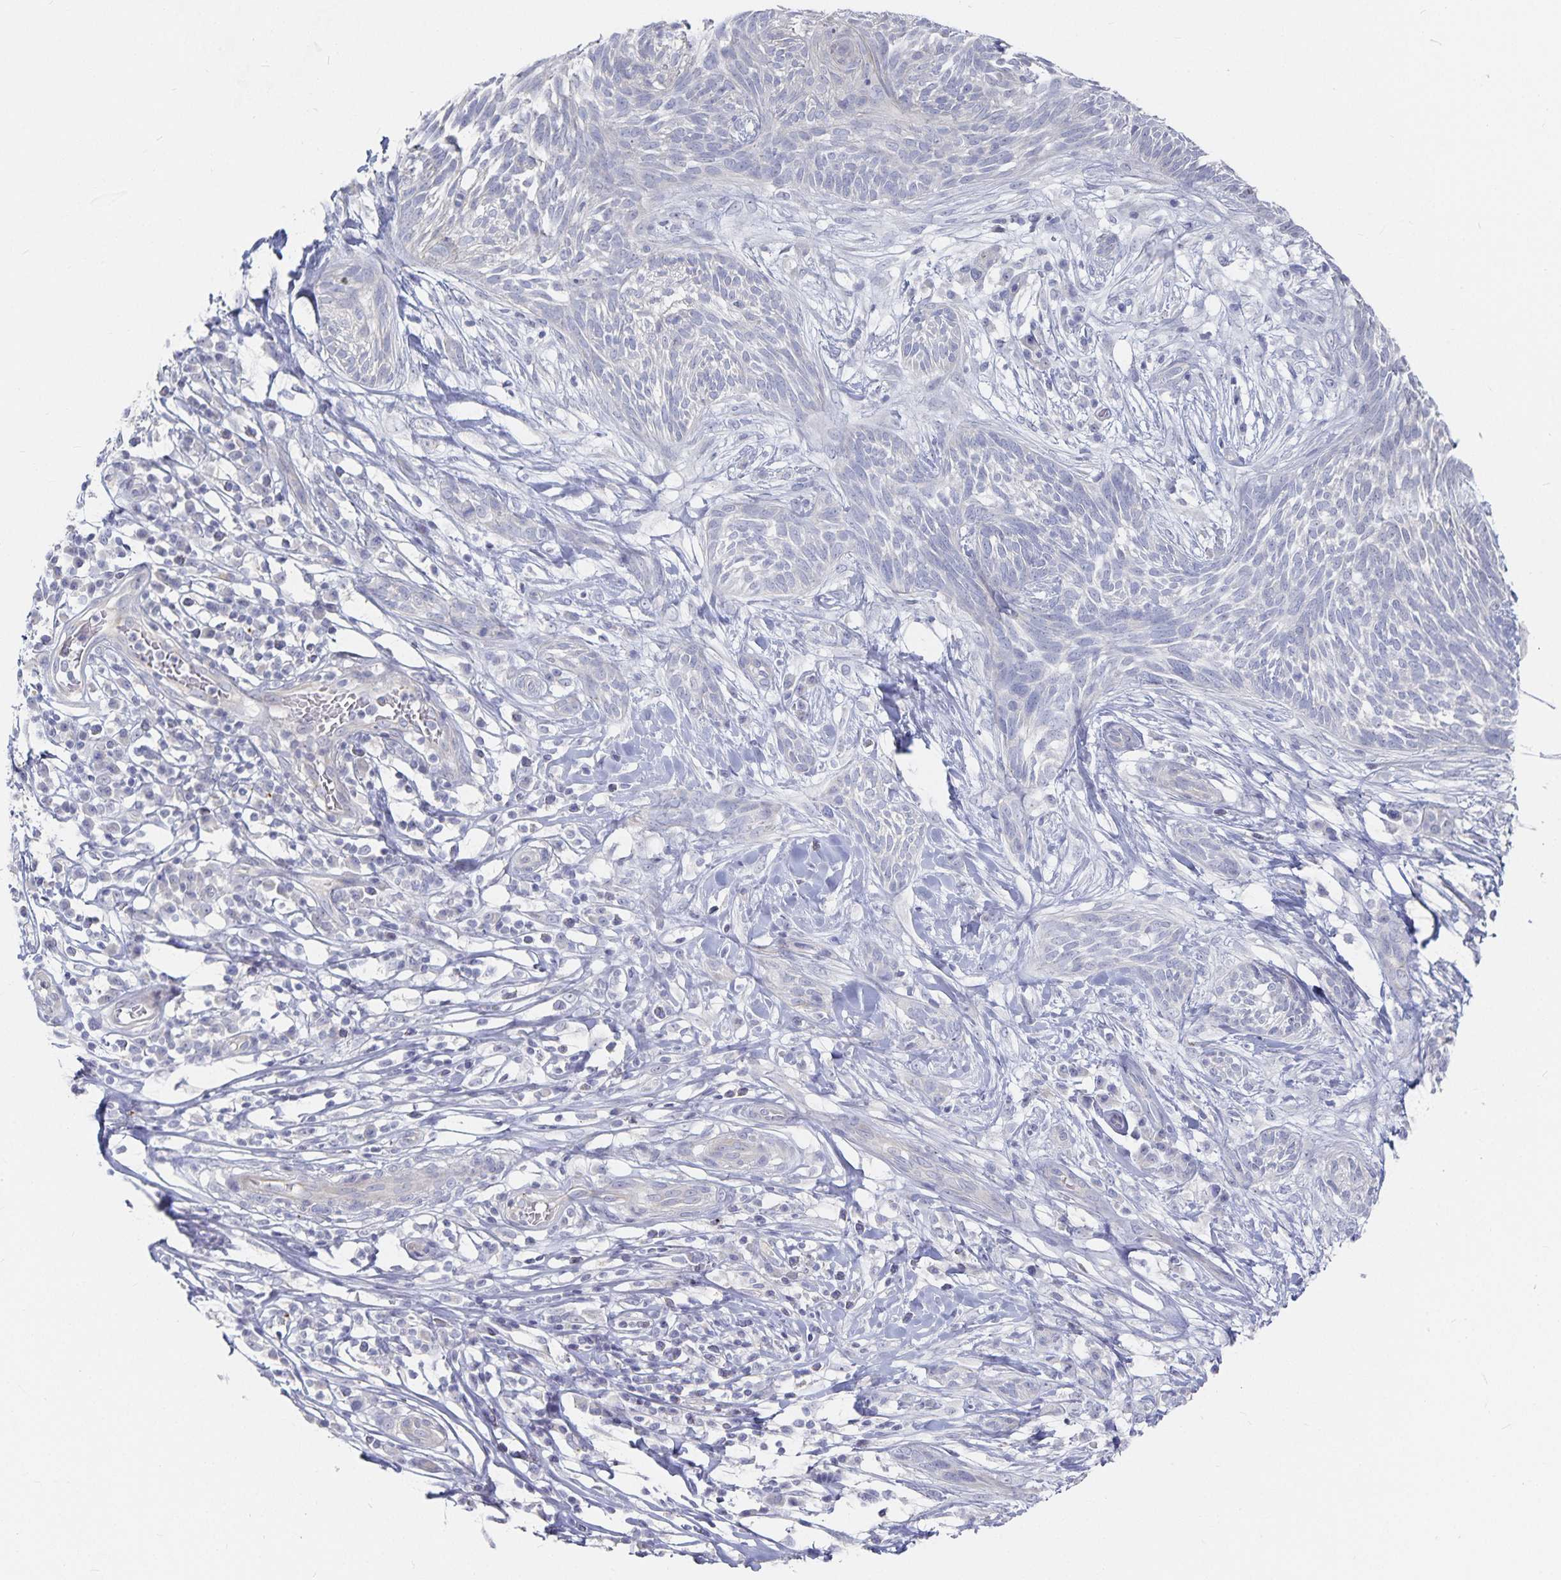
{"staining": {"intensity": "negative", "quantity": "none", "location": "none"}, "tissue": "skin cancer", "cell_type": "Tumor cells", "image_type": "cancer", "snomed": [{"axis": "morphology", "description": "Basal cell carcinoma"}, {"axis": "topography", "description": "Skin"}, {"axis": "topography", "description": "Skin, foot"}], "caption": "The immunohistochemistry micrograph has no significant positivity in tumor cells of skin cancer tissue.", "gene": "DNAH9", "patient": {"sex": "female", "age": 86}}